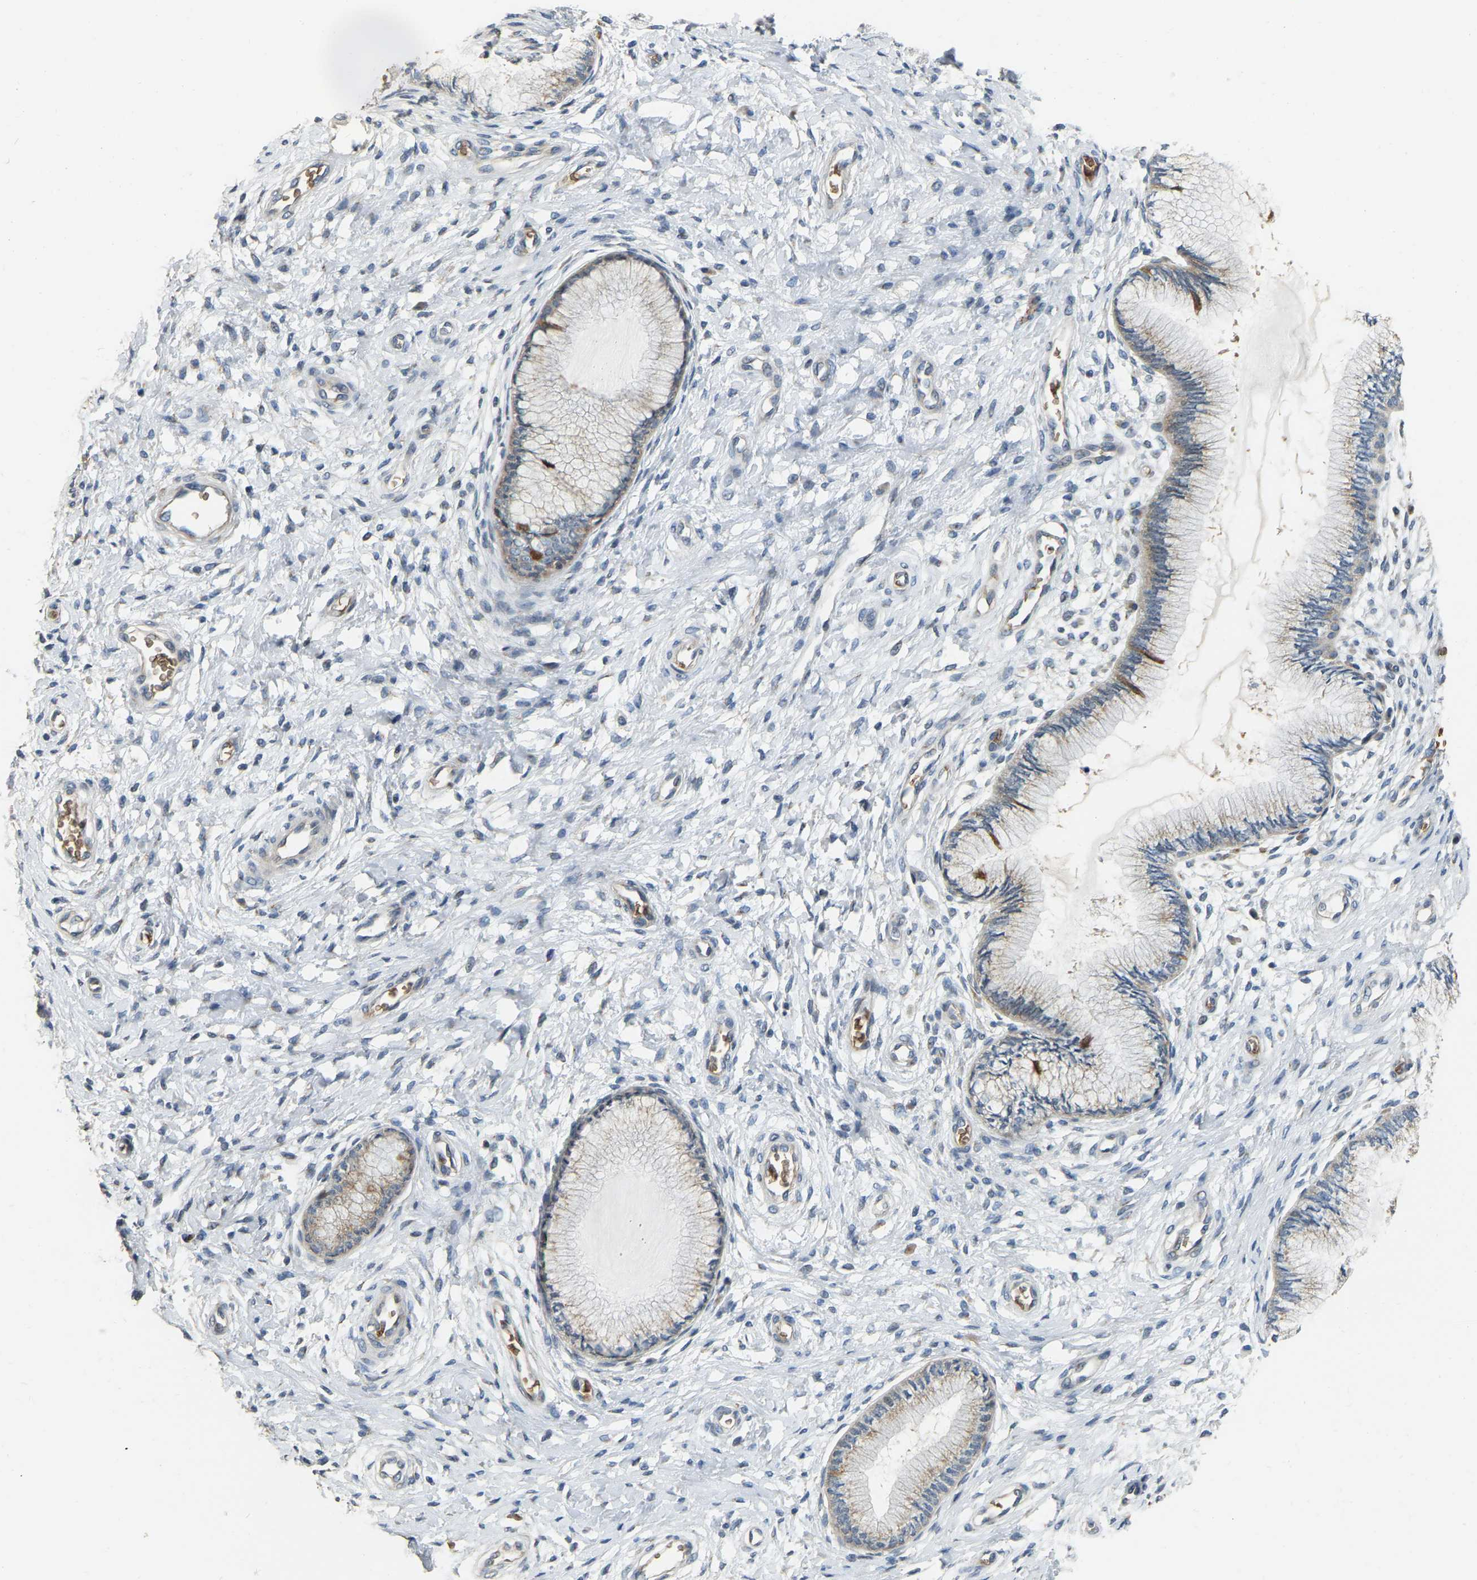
{"staining": {"intensity": "weak", "quantity": ">75%", "location": "cytoplasmic/membranous"}, "tissue": "cervix", "cell_type": "Glandular cells", "image_type": "normal", "snomed": [{"axis": "morphology", "description": "Normal tissue, NOS"}, {"axis": "topography", "description": "Cervix"}], "caption": "The histopathology image displays staining of unremarkable cervix, revealing weak cytoplasmic/membranous protein staining (brown color) within glandular cells. Nuclei are stained in blue.", "gene": "CFAP298", "patient": {"sex": "female", "age": 55}}